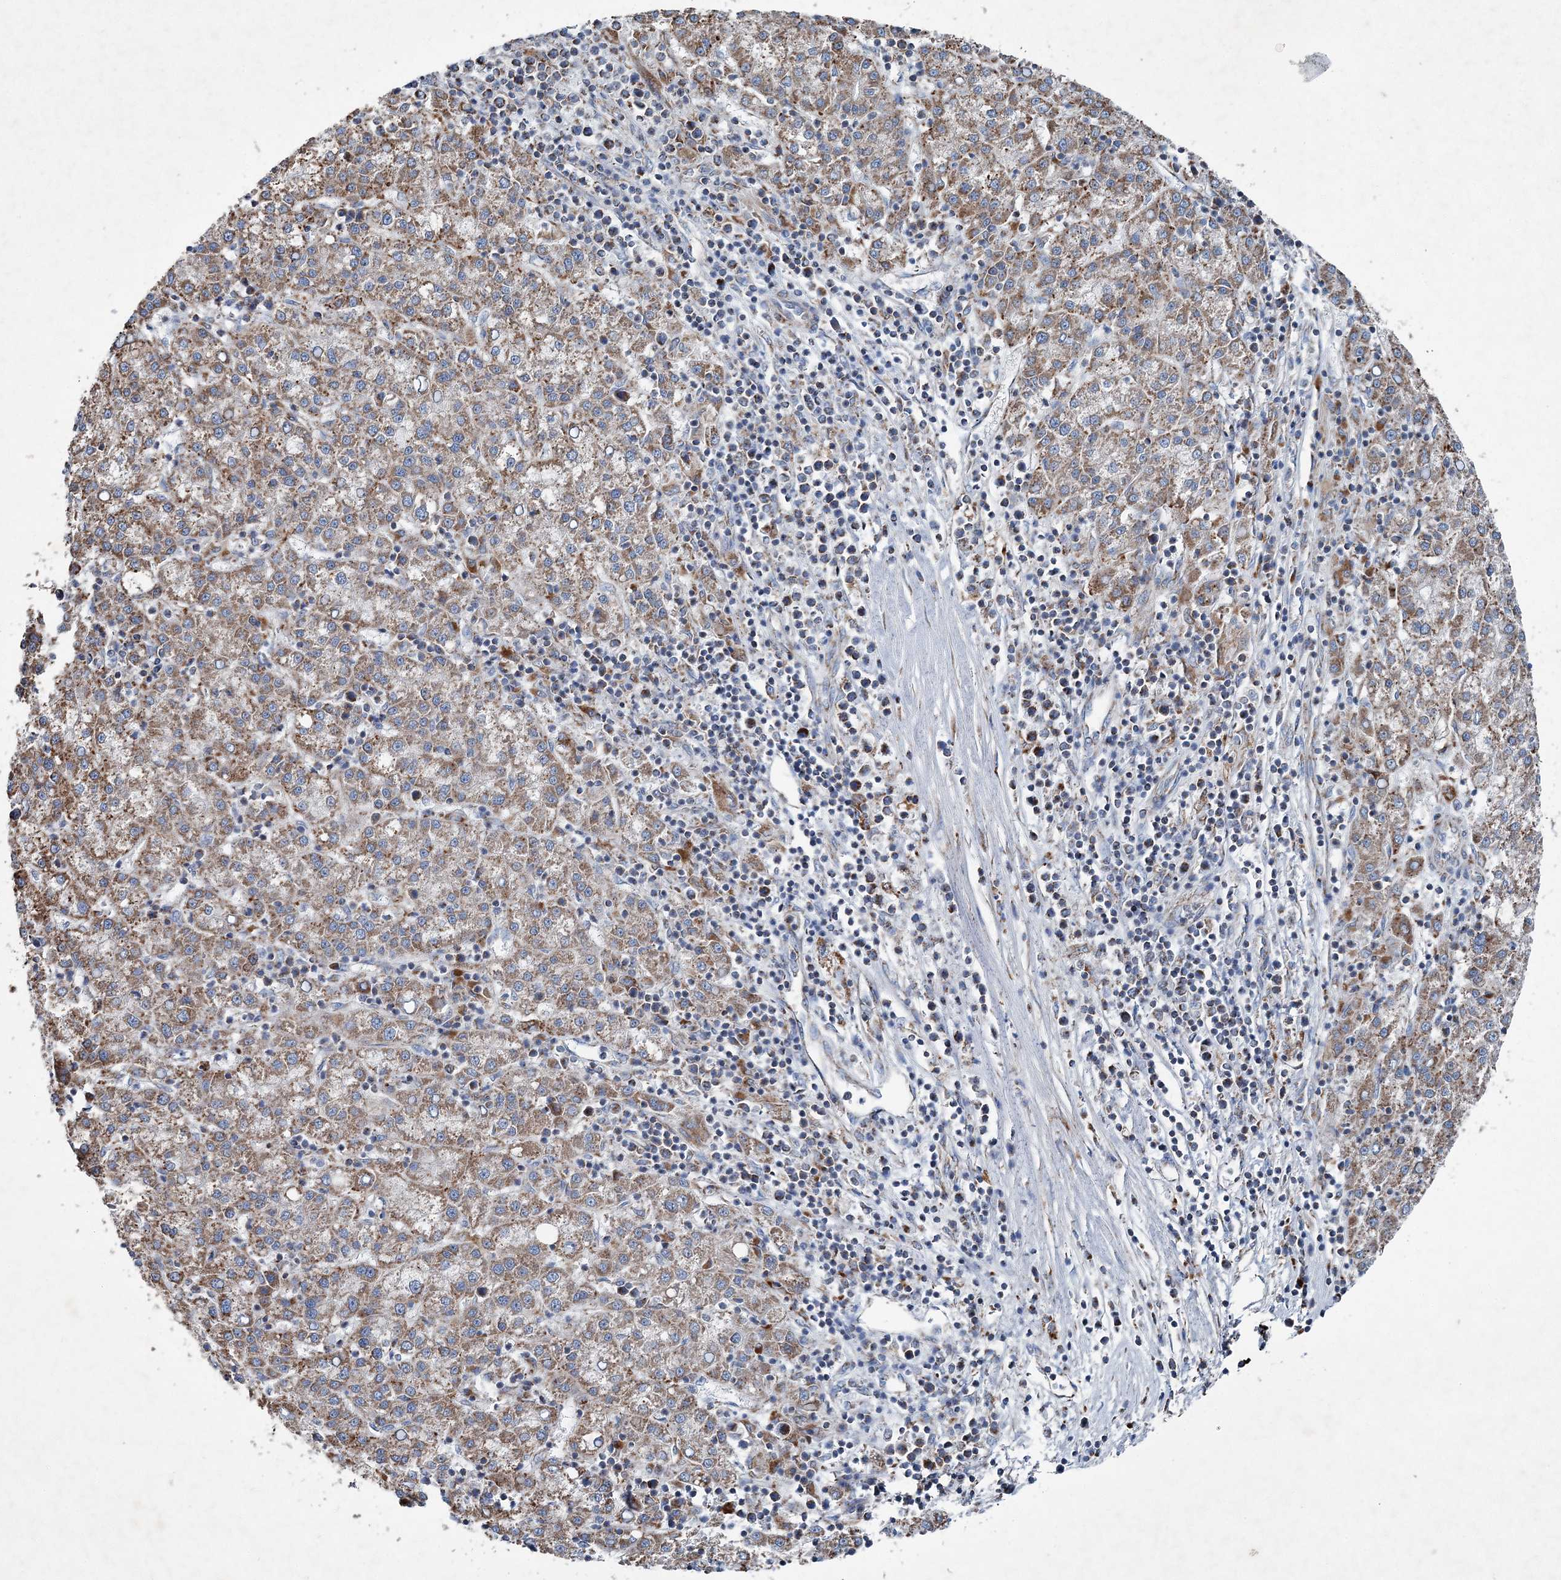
{"staining": {"intensity": "moderate", "quantity": ">75%", "location": "cytoplasmic/membranous"}, "tissue": "liver cancer", "cell_type": "Tumor cells", "image_type": "cancer", "snomed": [{"axis": "morphology", "description": "Carcinoma, Hepatocellular, NOS"}, {"axis": "topography", "description": "Liver"}], "caption": "The histopathology image displays a brown stain indicating the presence of a protein in the cytoplasmic/membranous of tumor cells in liver hepatocellular carcinoma. The protein is shown in brown color, while the nuclei are stained blue.", "gene": "SPAG16", "patient": {"sex": "female", "age": 58}}